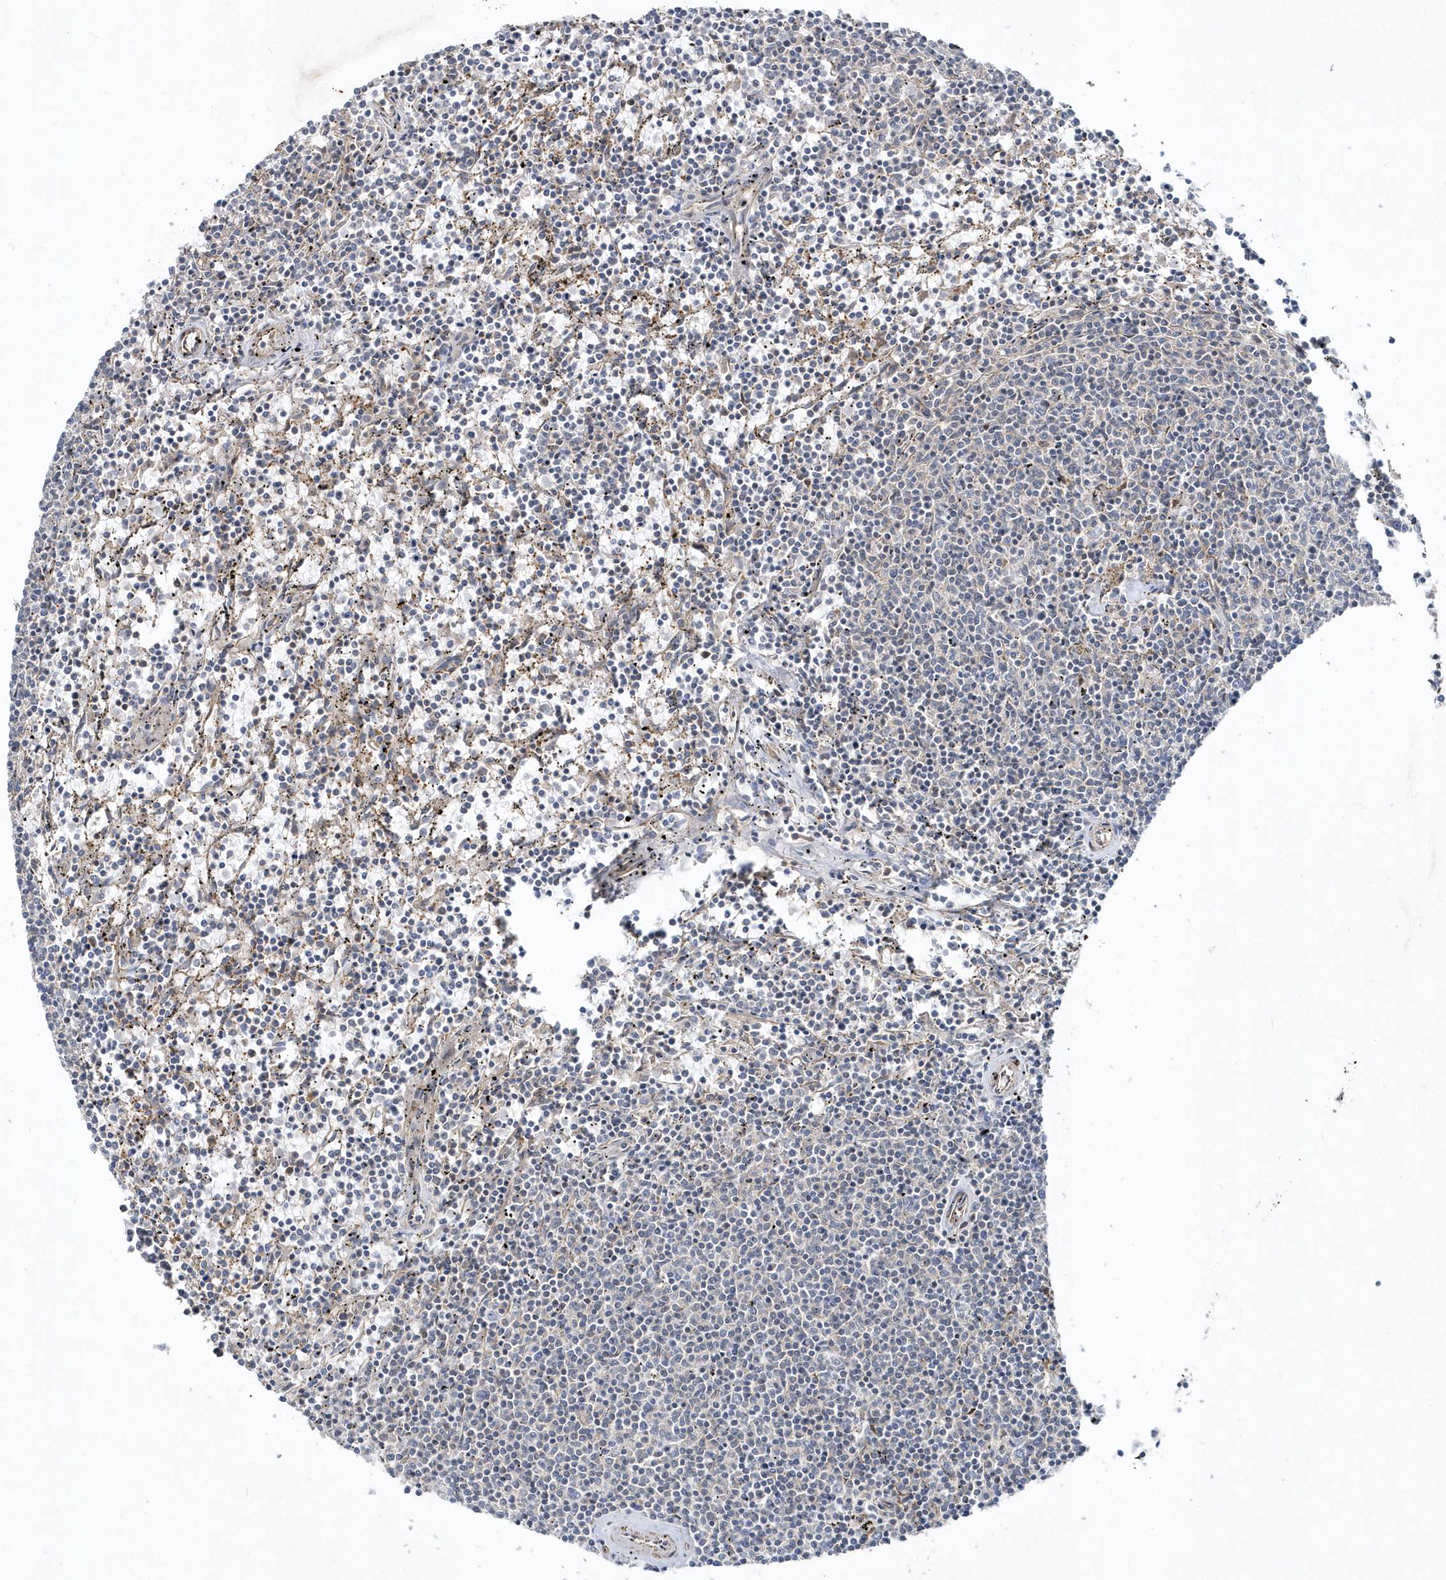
{"staining": {"intensity": "negative", "quantity": "none", "location": "none"}, "tissue": "lymphoma", "cell_type": "Tumor cells", "image_type": "cancer", "snomed": [{"axis": "morphology", "description": "Malignant lymphoma, non-Hodgkin's type, Low grade"}, {"axis": "topography", "description": "Spleen"}], "caption": "Tumor cells show no significant protein positivity in lymphoma.", "gene": "LEXM", "patient": {"sex": "female", "age": 50}}